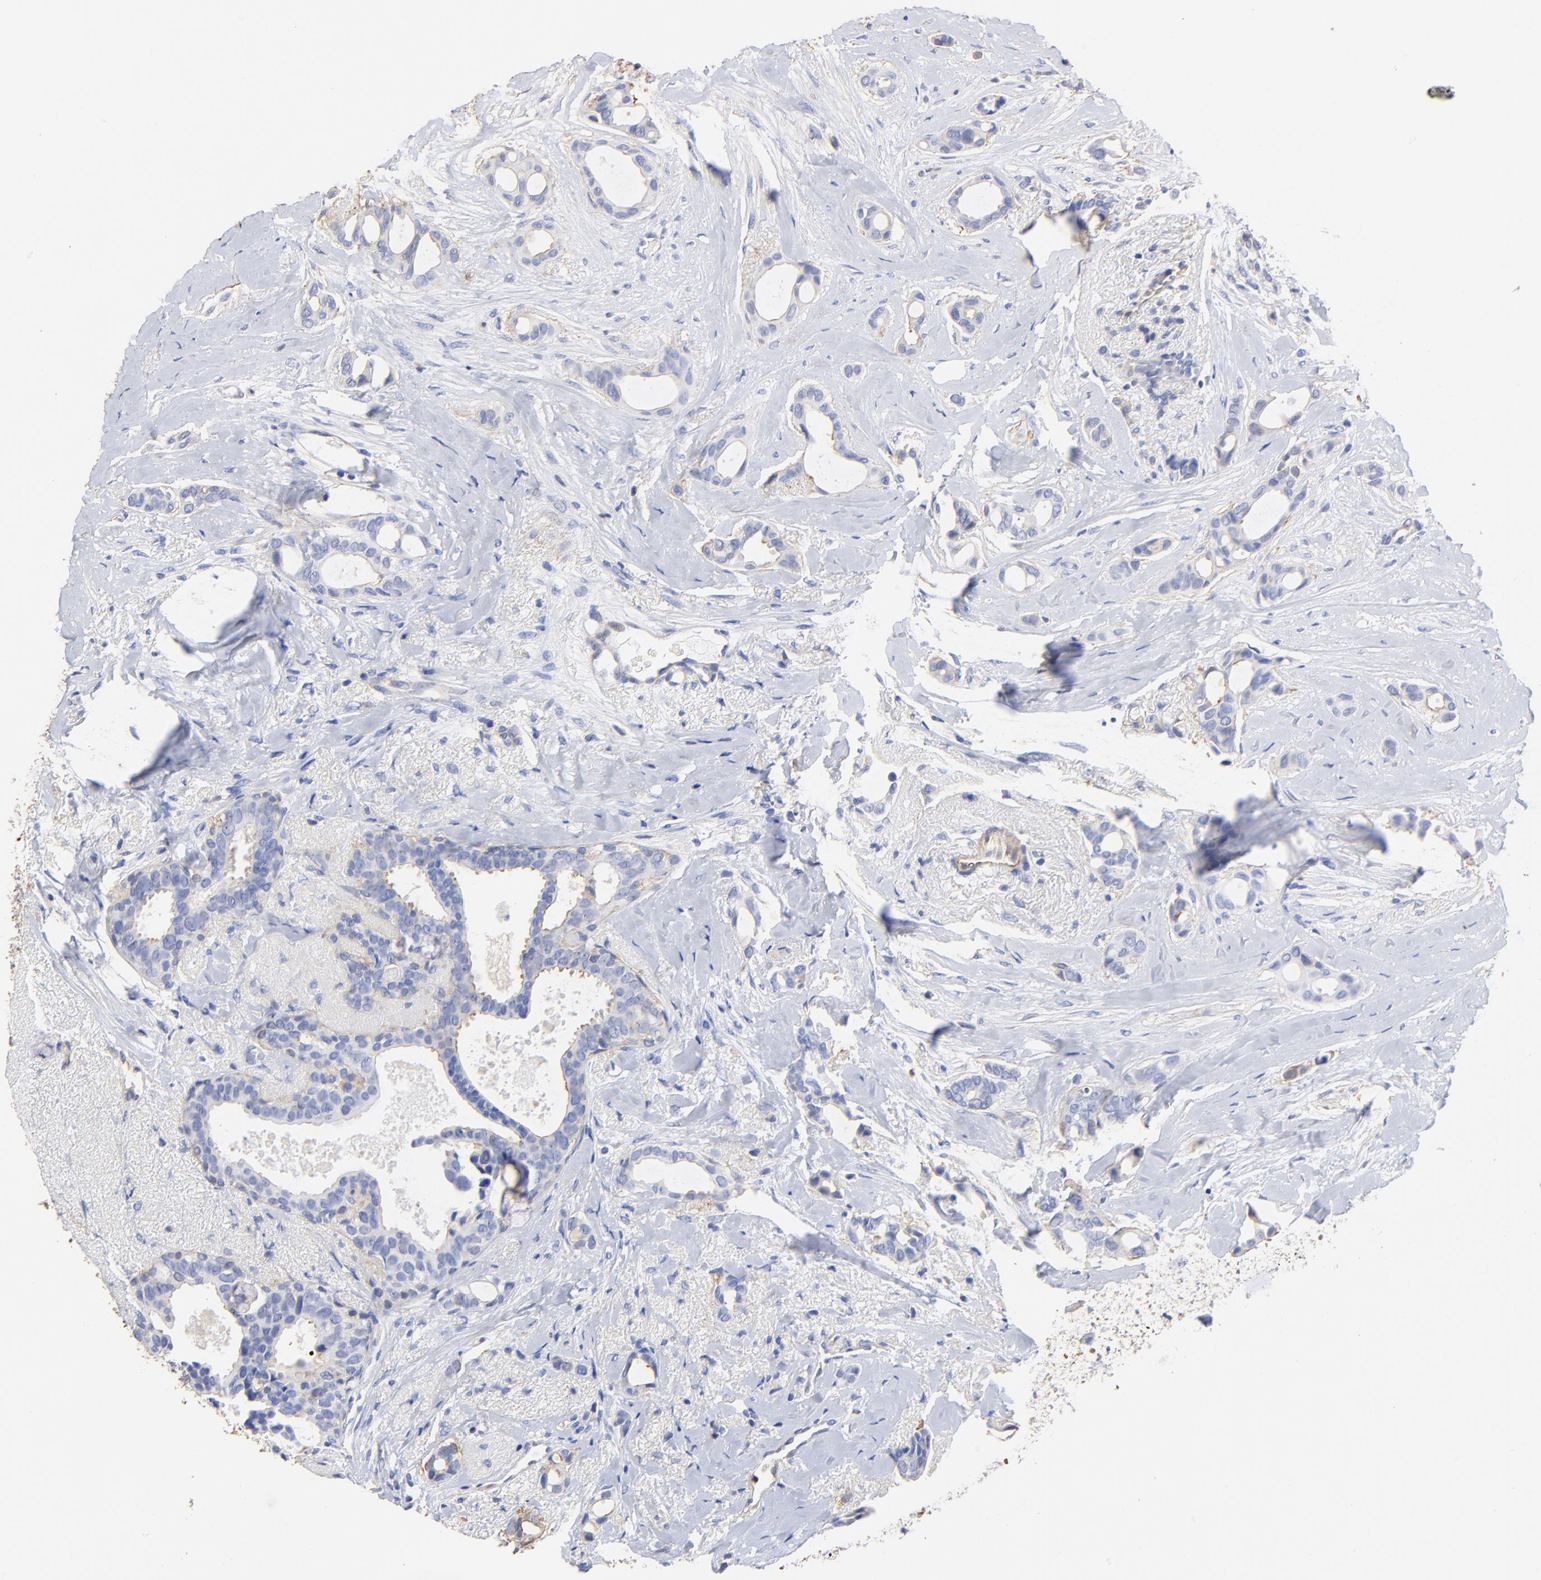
{"staining": {"intensity": "negative", "quantity": "none", "location": "none"}, "tissue": "breast cancer", "cell_type": "Tumor cells", "image_type": "cancer", "snomed": [{"axis": "morphology", "description": "Duct carcinoma"}, {"axis": "topography", "description": "Breast"}], "caption": "Tumor cells are negative for brown protein staining in breast cancer.", "gene": "TAGLN2", "patient": {"sex": "female", "age": 54}}